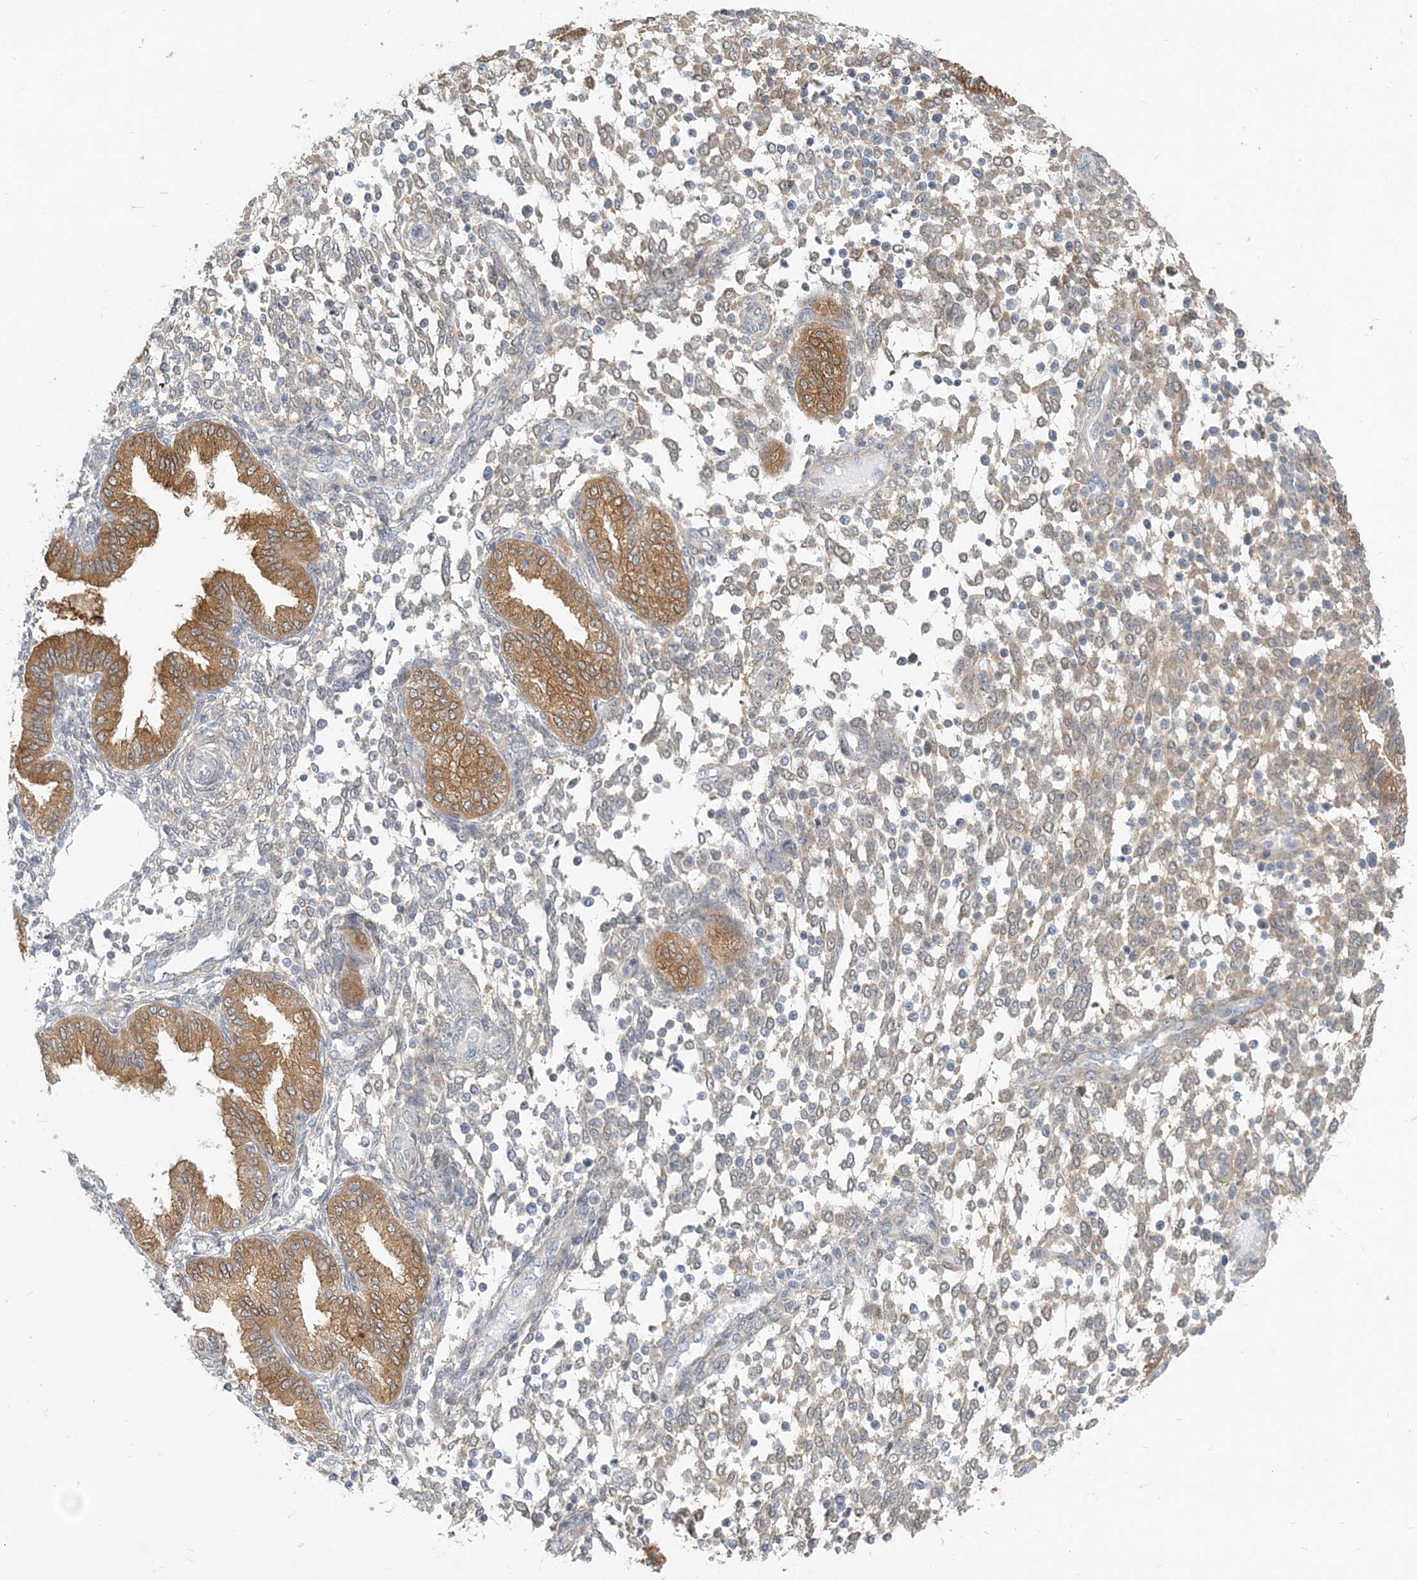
{"staining": {"intensity": "negative", "quantity": "none", "location": "none"}, "tissue": "endometrium", "cell_type": "Cells in endometrial stroma", "image_type": "normal", "snomed": [{"axis": "morphology", "description": "Normal tissue, NOS"}, {"axis": "topography", "description": "Endometrium"}], "caption": "Immunohistochemistry (IHC) of unremarkable endometrium reveals no staining in cells in endometrial stroma.", "gene": "GMPPA", "patient": {"sex": "female", "age": 53}}